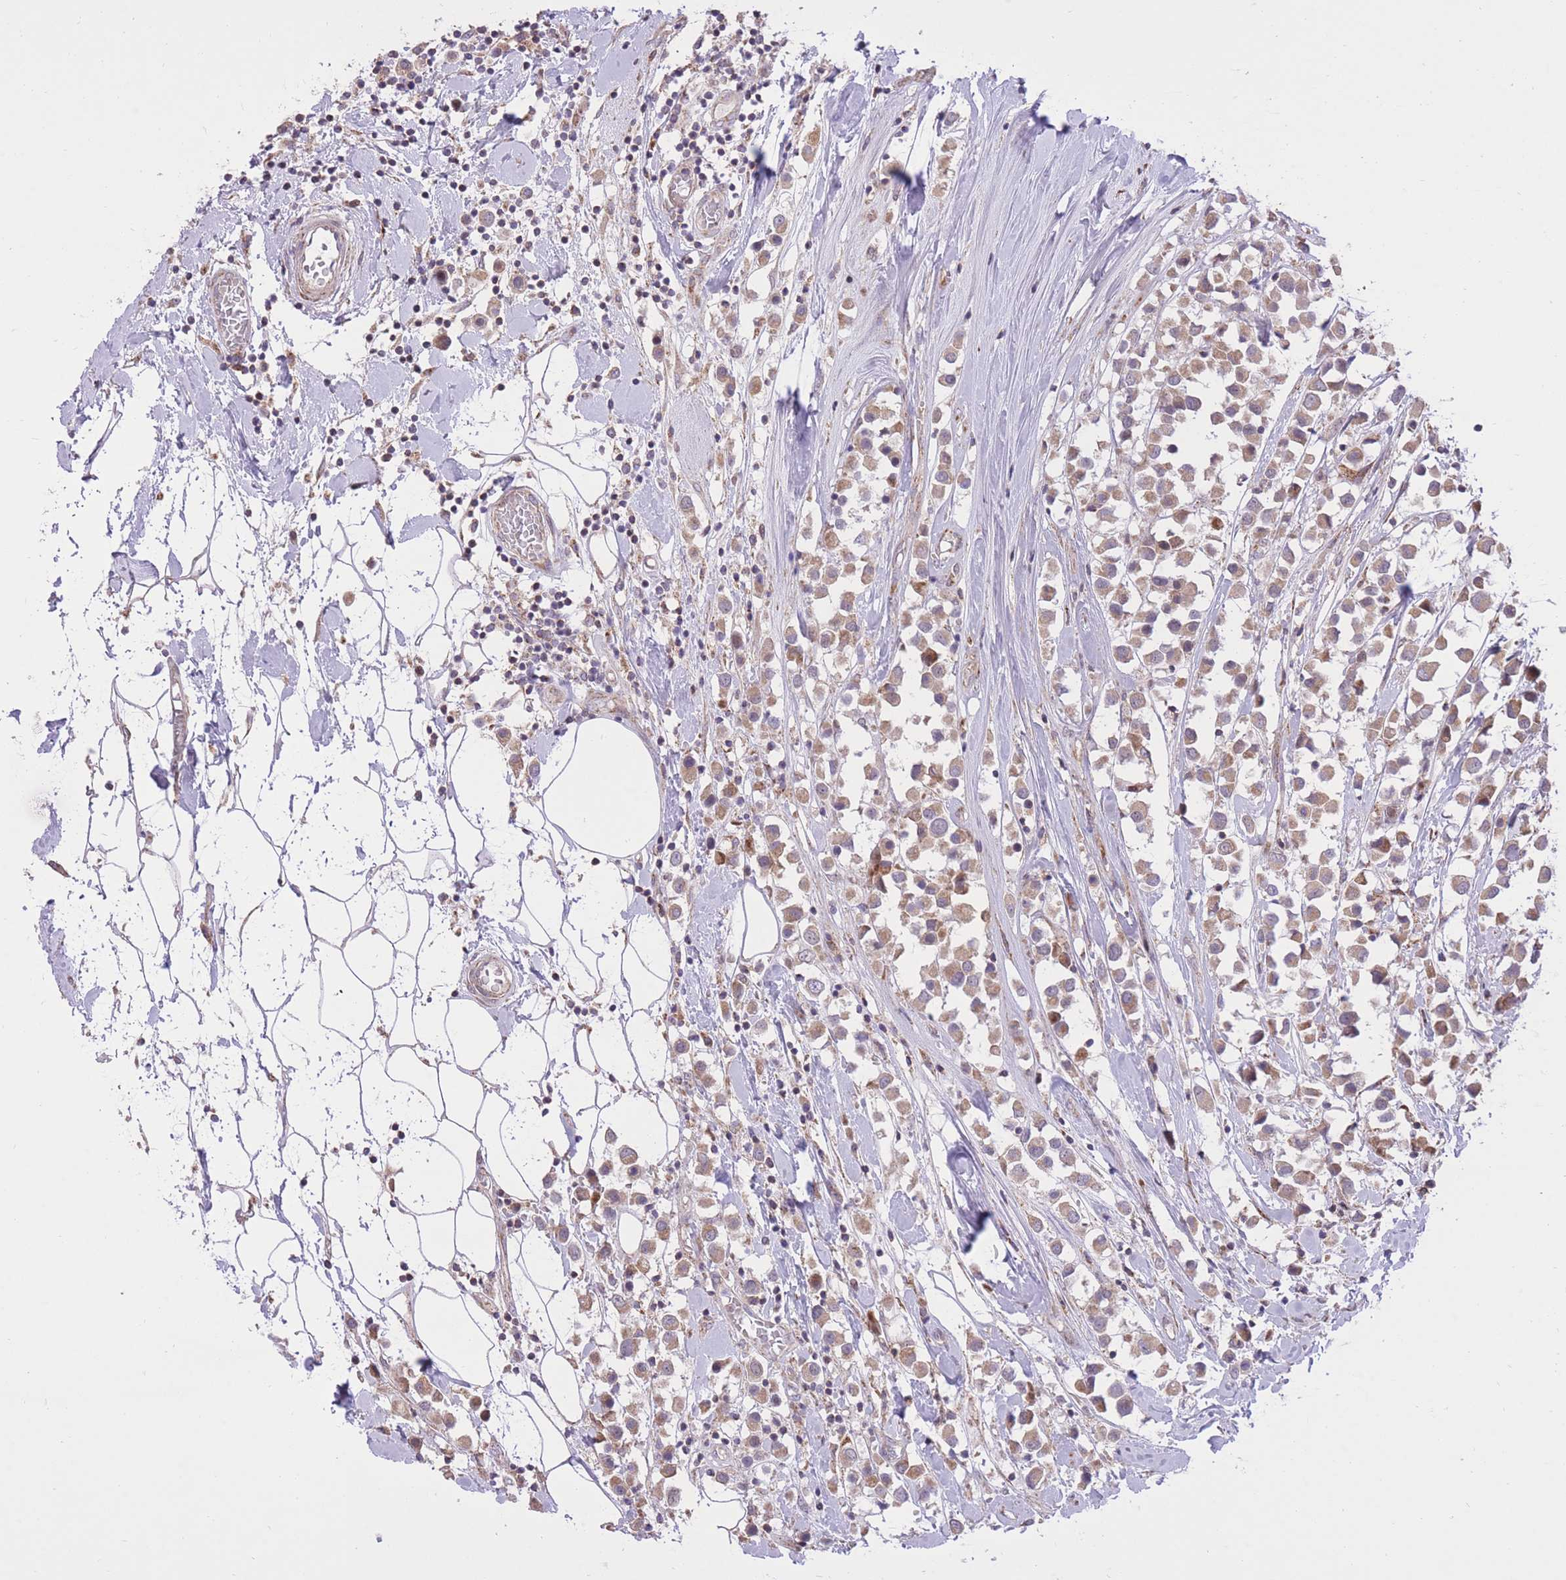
{"staining": {"intensity": "moderate", "quantity": ">75%", "location": "cytoplasmic/membranous"}, "tissue": "breast cancer", "cell_type": "Tumor cells", "image_type": "cancer", "snomed": [{"axis": "morphology", "description": "Duct carcinoma"}, {"axis": "topography", "description": "Breast"}], "caption": "Immunohistochemistry histopathology image of neoplastic tissue: breast intraductal carcinoma stained using IHC displays medium levels of moderate protein expression localized specifically in the cytoplasmic/membranous of tumor cells, appearing as a cytoplasmic/membranous brown color.", "gene": "SLC4A4", "patient": {"sex": "female", "age": 61}}